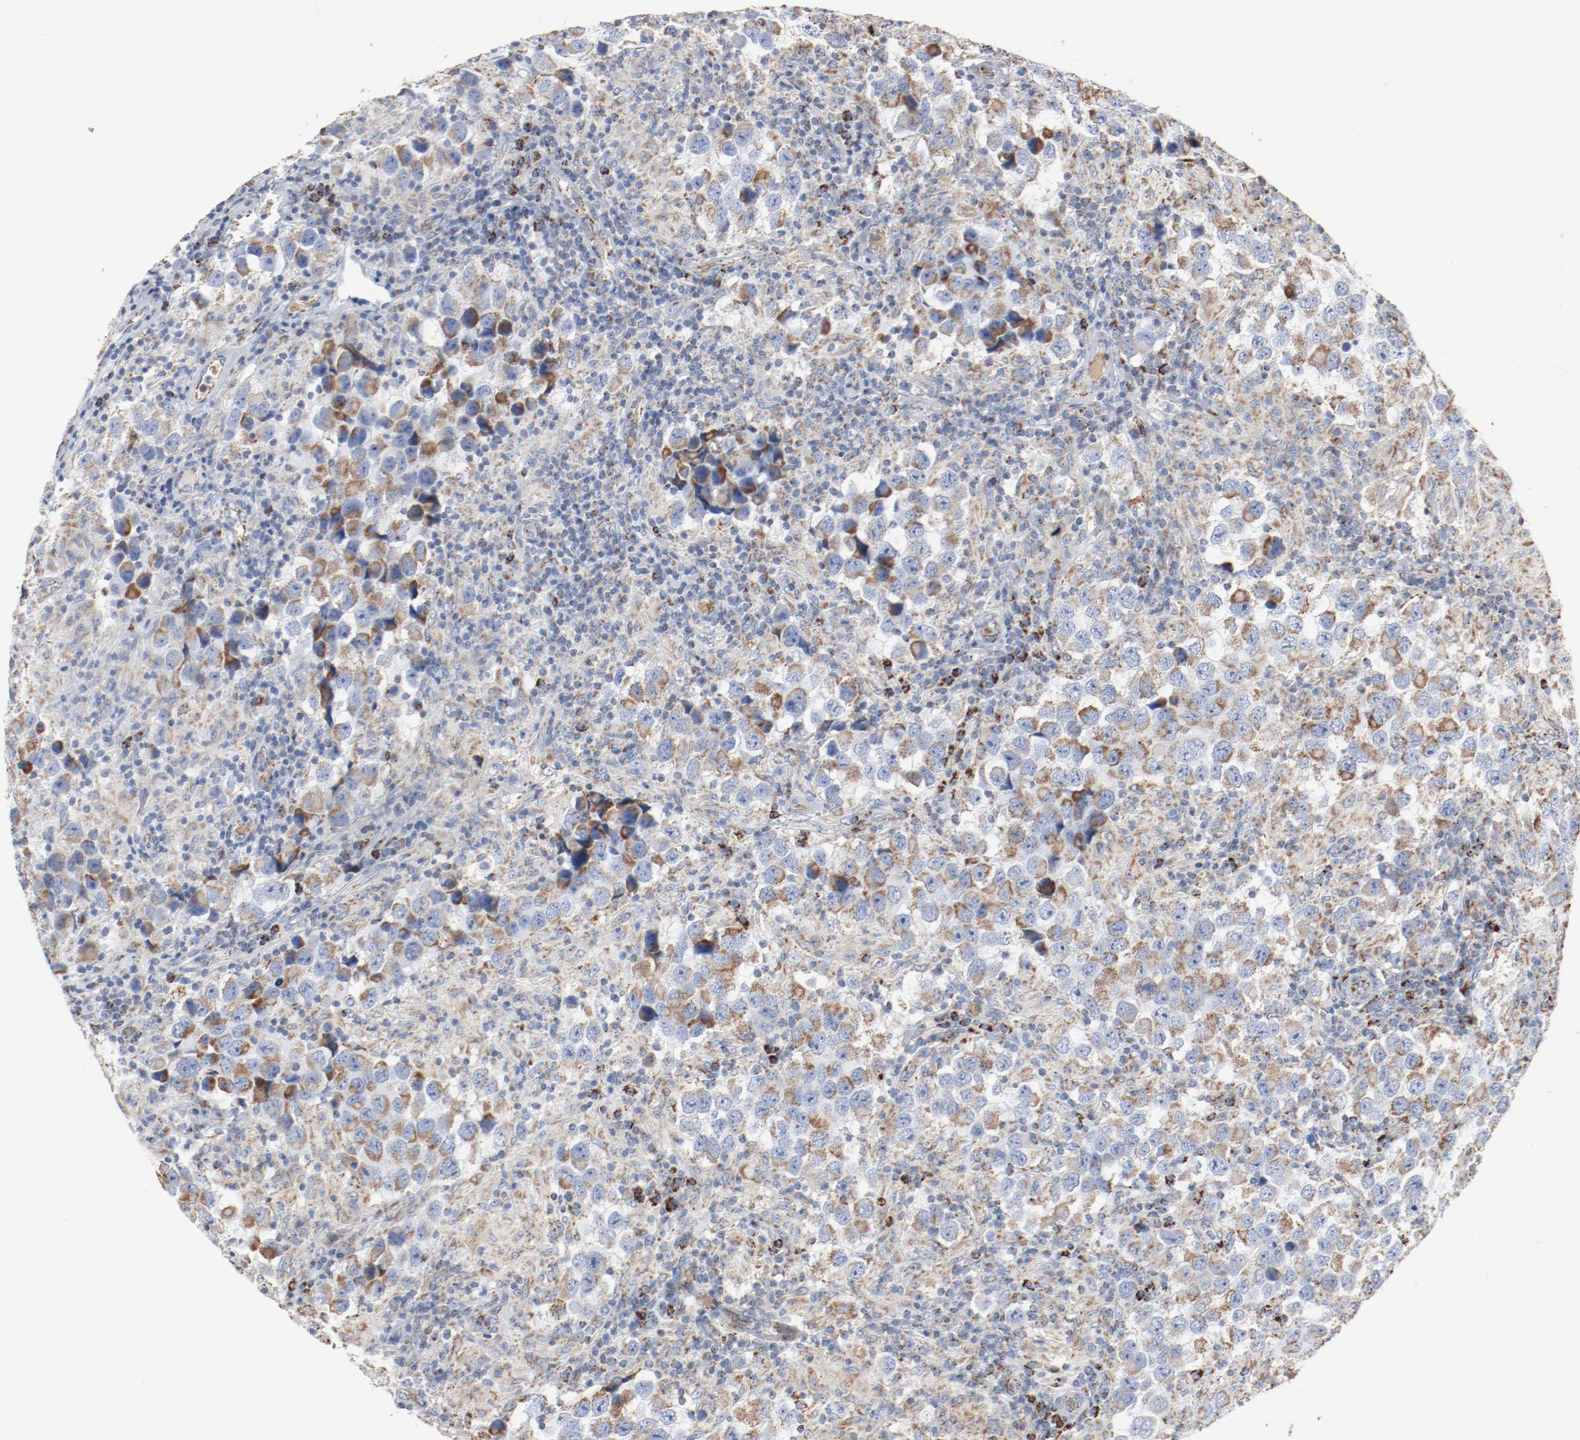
{"staining": {"intensity": "moderate", "quantity": "25%-75%", "location": "cytoplasmic/membranous"}, "tissue": "testis cancer", "cell_type": "Tumor cells", "image_type": "cancer", "snomed": [{"axis": "morphology", "description": "Carcinoma, Embryonal, NOS"}, {"axis": "topography", "description": "Testis"}], "caption": "Testis cancer (embryonal carcinoma) stained with IHC demonstrates moderate cytoplasmic/membranous positivity in approximately 25%-75% of tumor cells. (Brightfield microscopy of DAB IHC at high magnification).", "gene": "NDUFB8", "patient": {"sex": "male", "age": 21}}